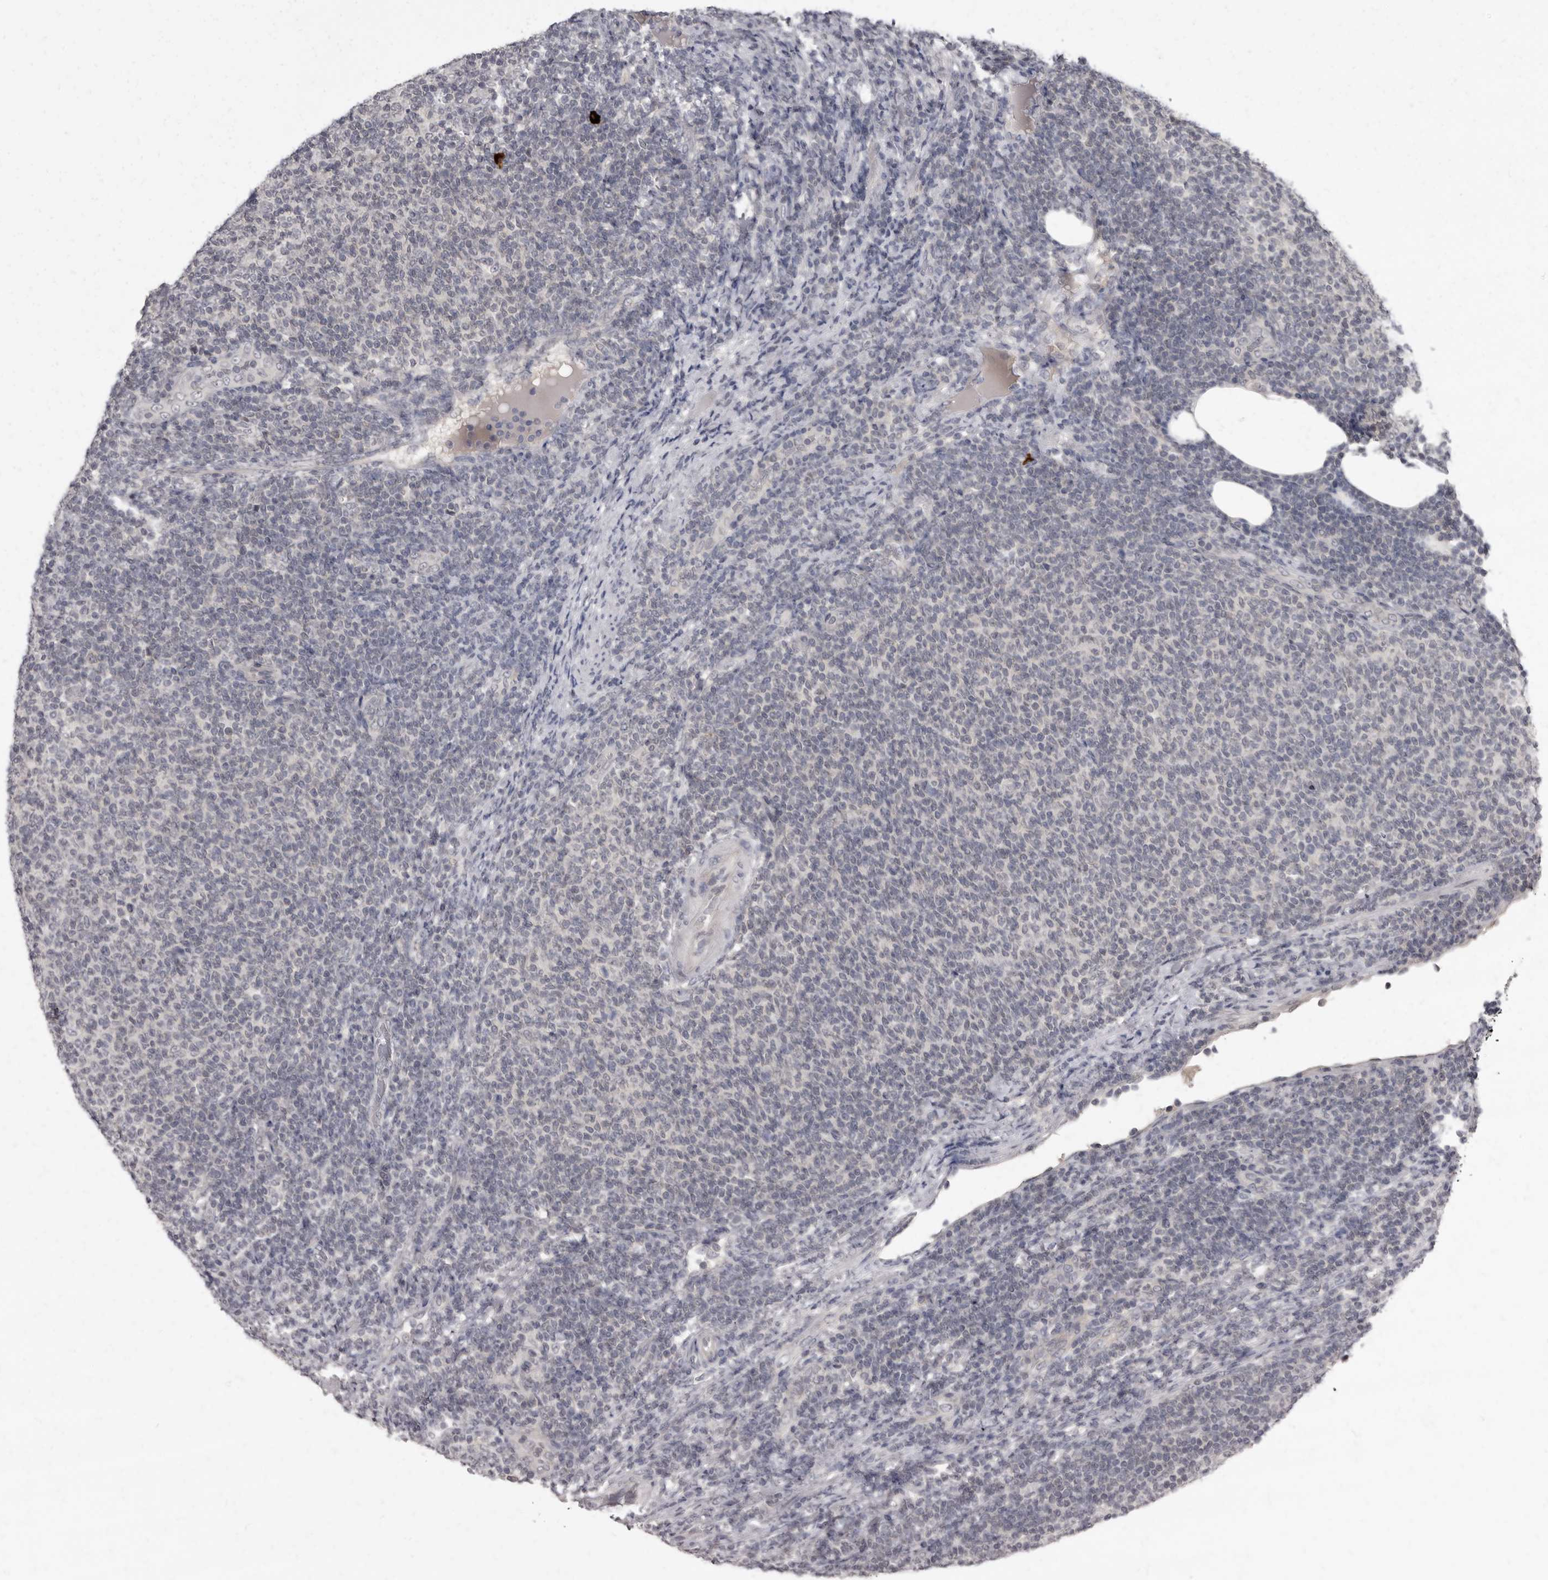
{"staining": {"intensity": "negative", "quantity": "none", "location": "none"}, "tissue": "lymphoma", "cell_type": "Tumor cells", "image_type": "cancer", "snomed": [{"axis": "morphology", "description": "Malignant lymphoma, non-Hodgkin's type, Low grade"}, {"axis": "topography", "description": "Lymph node"}], "caption": "Low-grade malignant lymphoma, non-Hodgkin's type stained for a protein using immunohistochemistry shows no expression tumor cells.", "gene": "SULT1E1", "patient": {"sex": "male", "age": 66}}